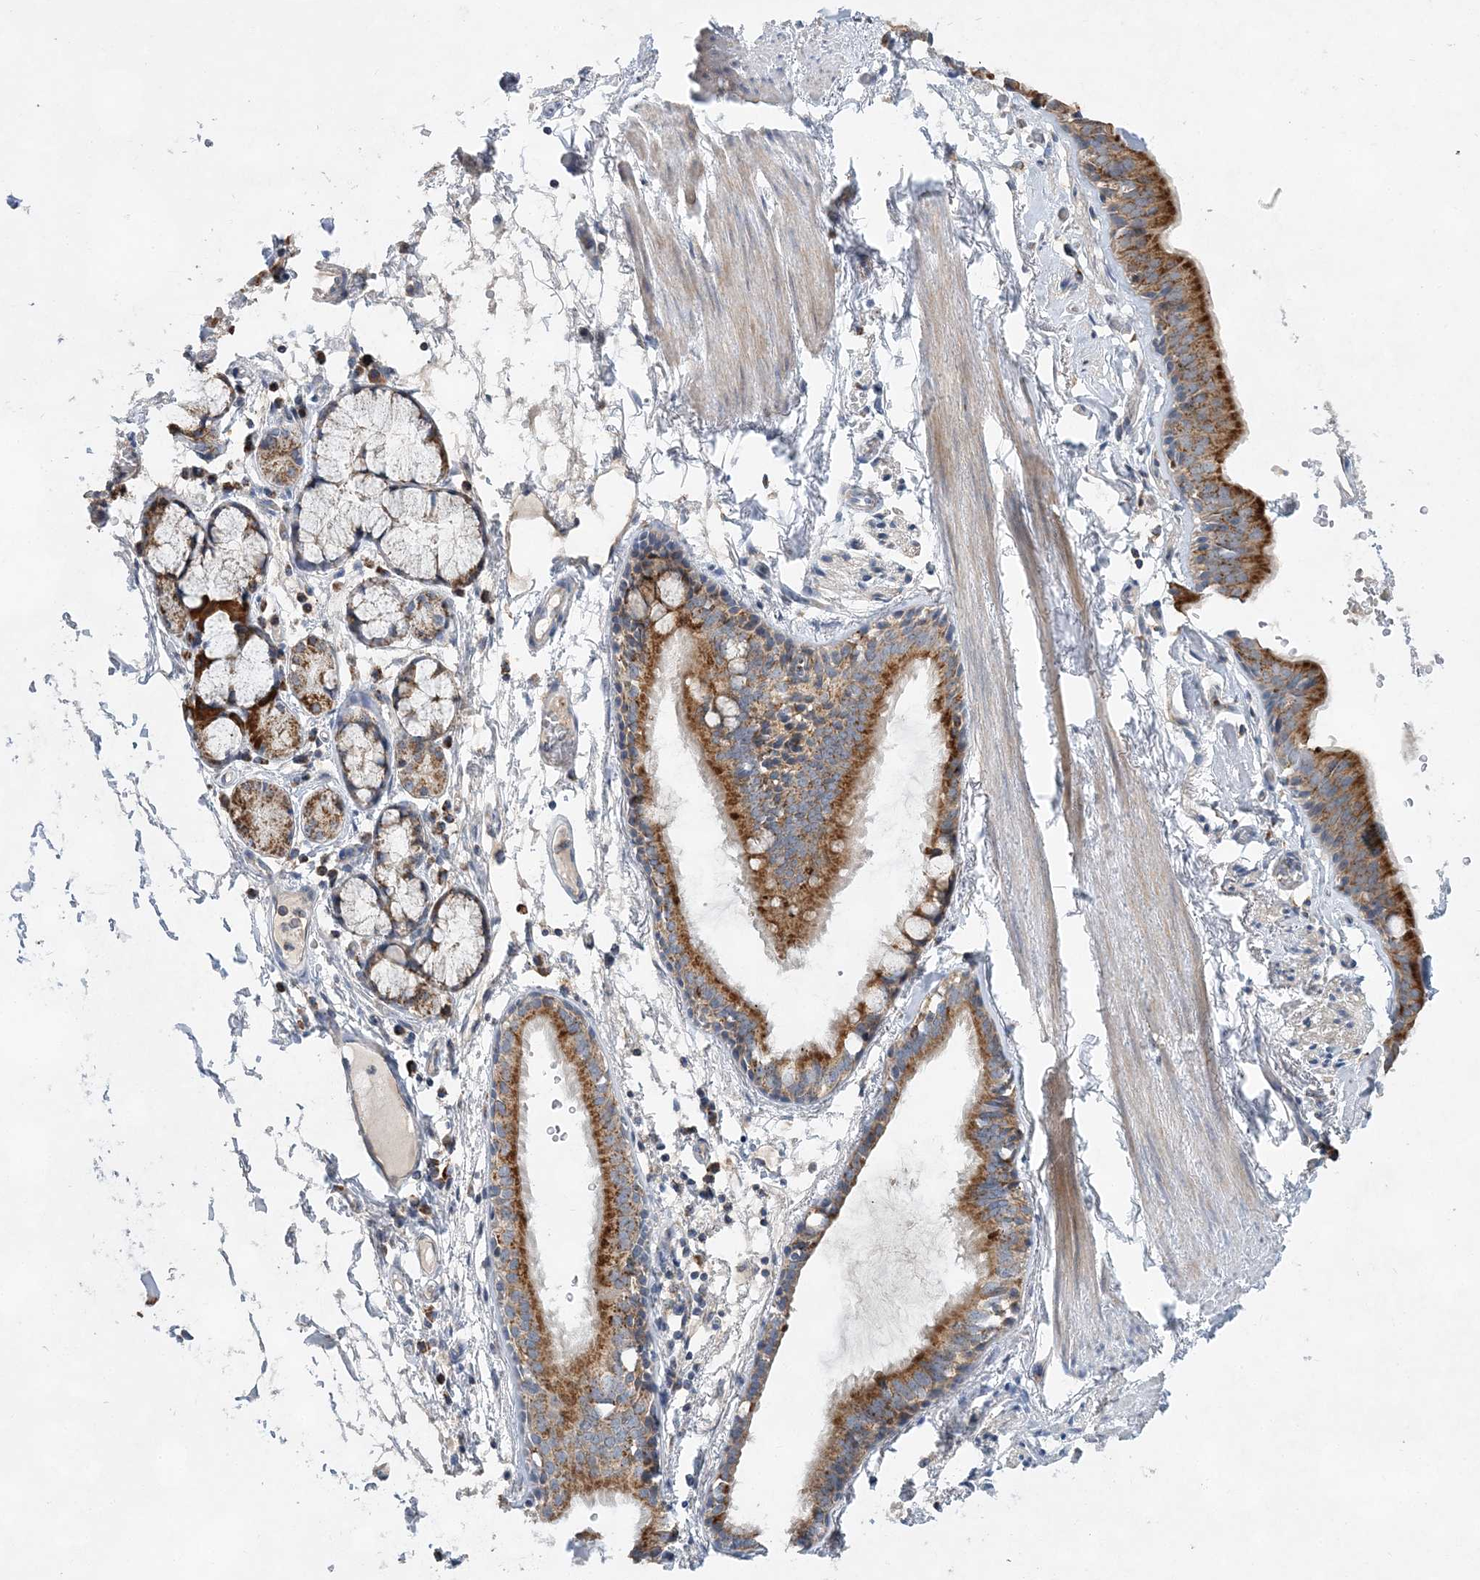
{"staining": {"intensity": "weak", "quantity": ">75%", "location": "cytoplasmic/membranous"}, "tissue": "adipose tissue", "cell_type": "Adipocytes", "image_type": "normal", "snomed": [{"axis": "morphology", "description": "Normal tissue, NOS"}, {"axis": "topography", "description": "Cartilage tissue"}], "caption": "This photomicrograph displays unremarkable adipose tissue stained with immunohistochemistry to label a protein in brown. The cytoplasmic/membranous of adipocytes show weak positivity for the protein. Nuclei are counter-stained blue.", "gene": "TRAPPC13", "patient": {"sex": "female", "age": 63}}